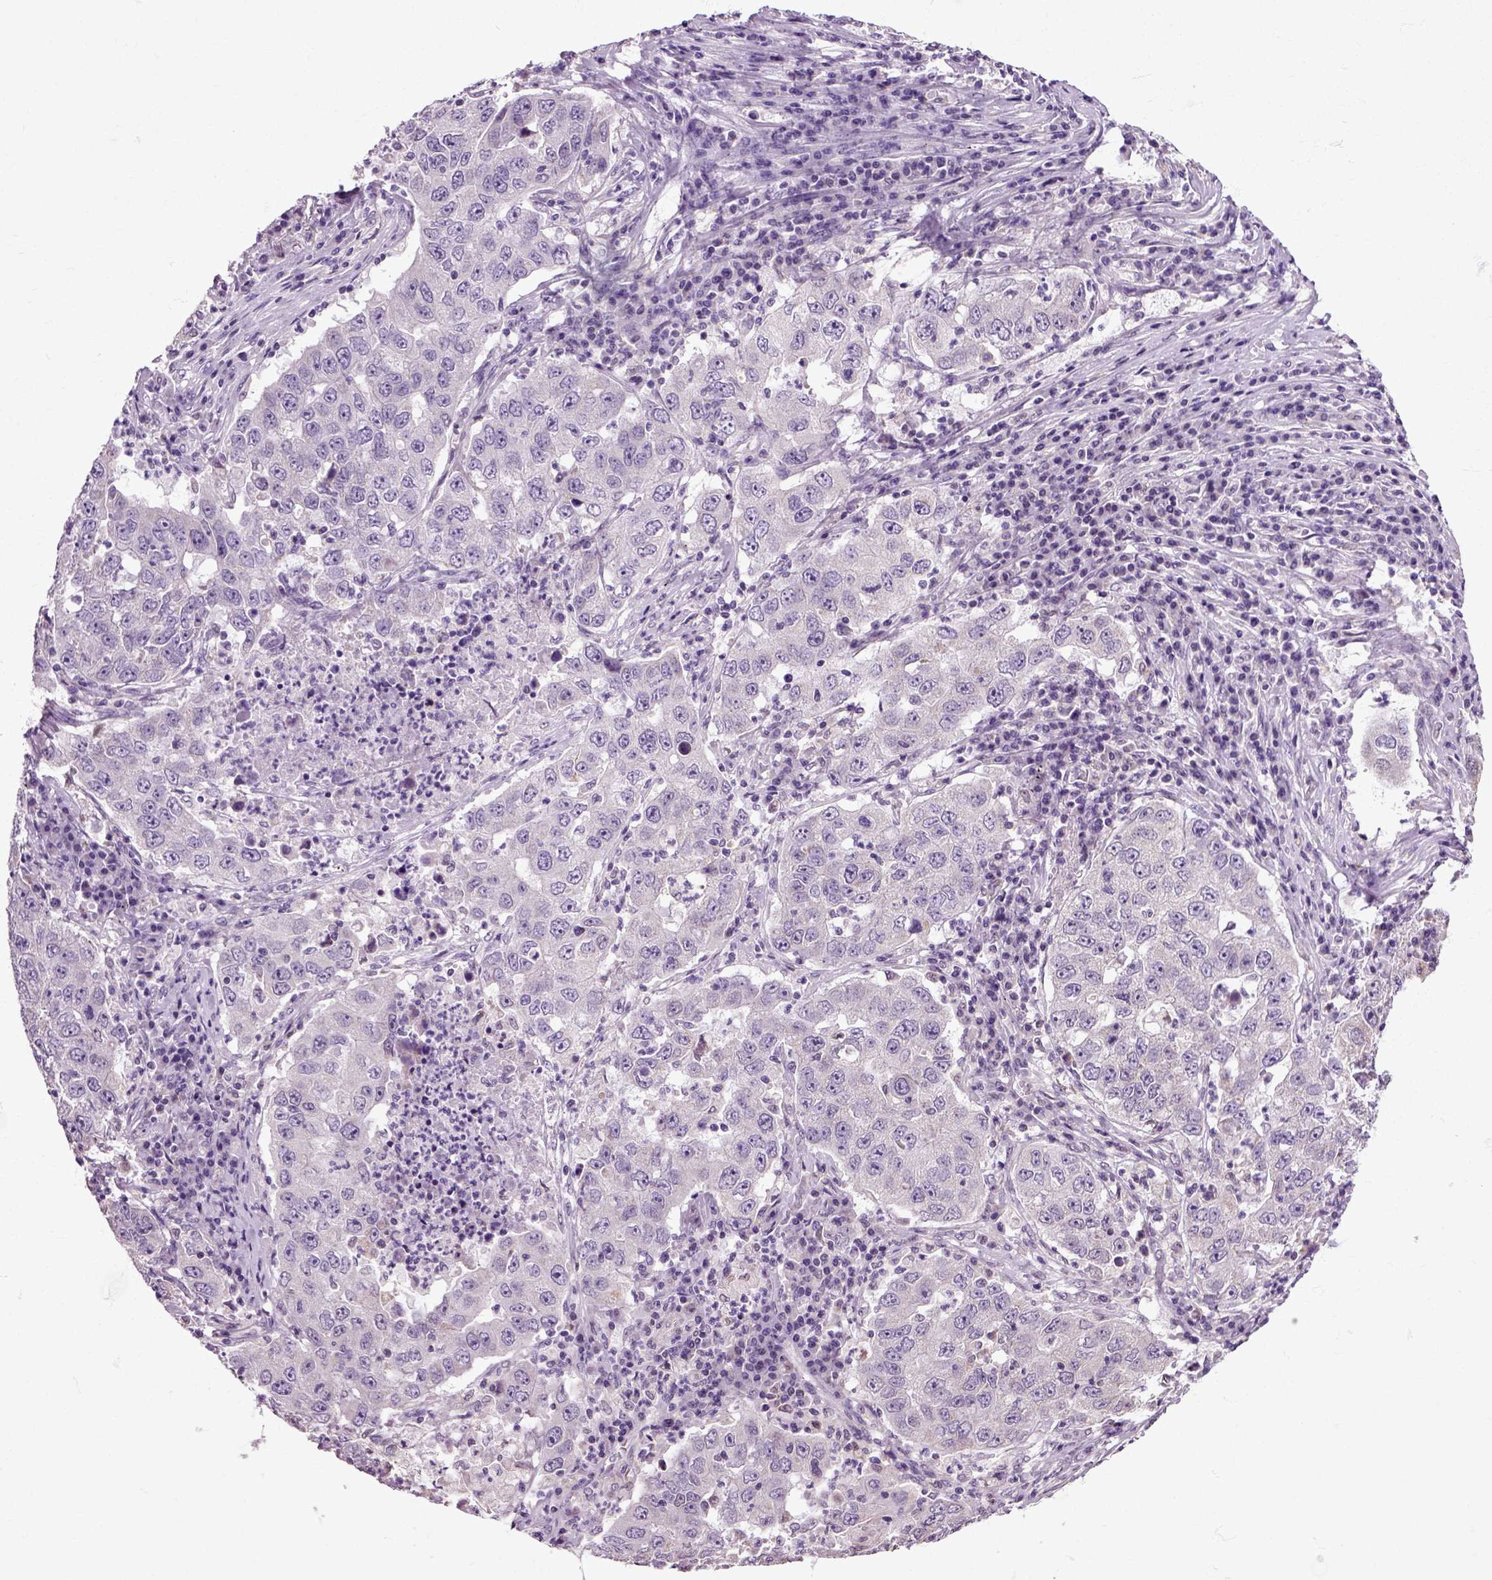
{"staining": {"intensity": "negative", "quantity": "none", "location": "none"}, "tissue": "lung cancer", "cell_type": "Tumor cells", "image_type": "cancer", "snomed": [{"axis": "morphology", "description": "Adenocarcinoma, NOS"}, {"axis": "topography", "description": "Lung"}], "caption": "High magnification brightfield microscopy of lung cancer stained with DAB (3,3'-diaminobenzidine) (brown) and counterstained with hematoxylin (blue): tumor cells show no significant positivity.", "gene": "HSPA2", "patient": {"sex": "male", "age": 73}}